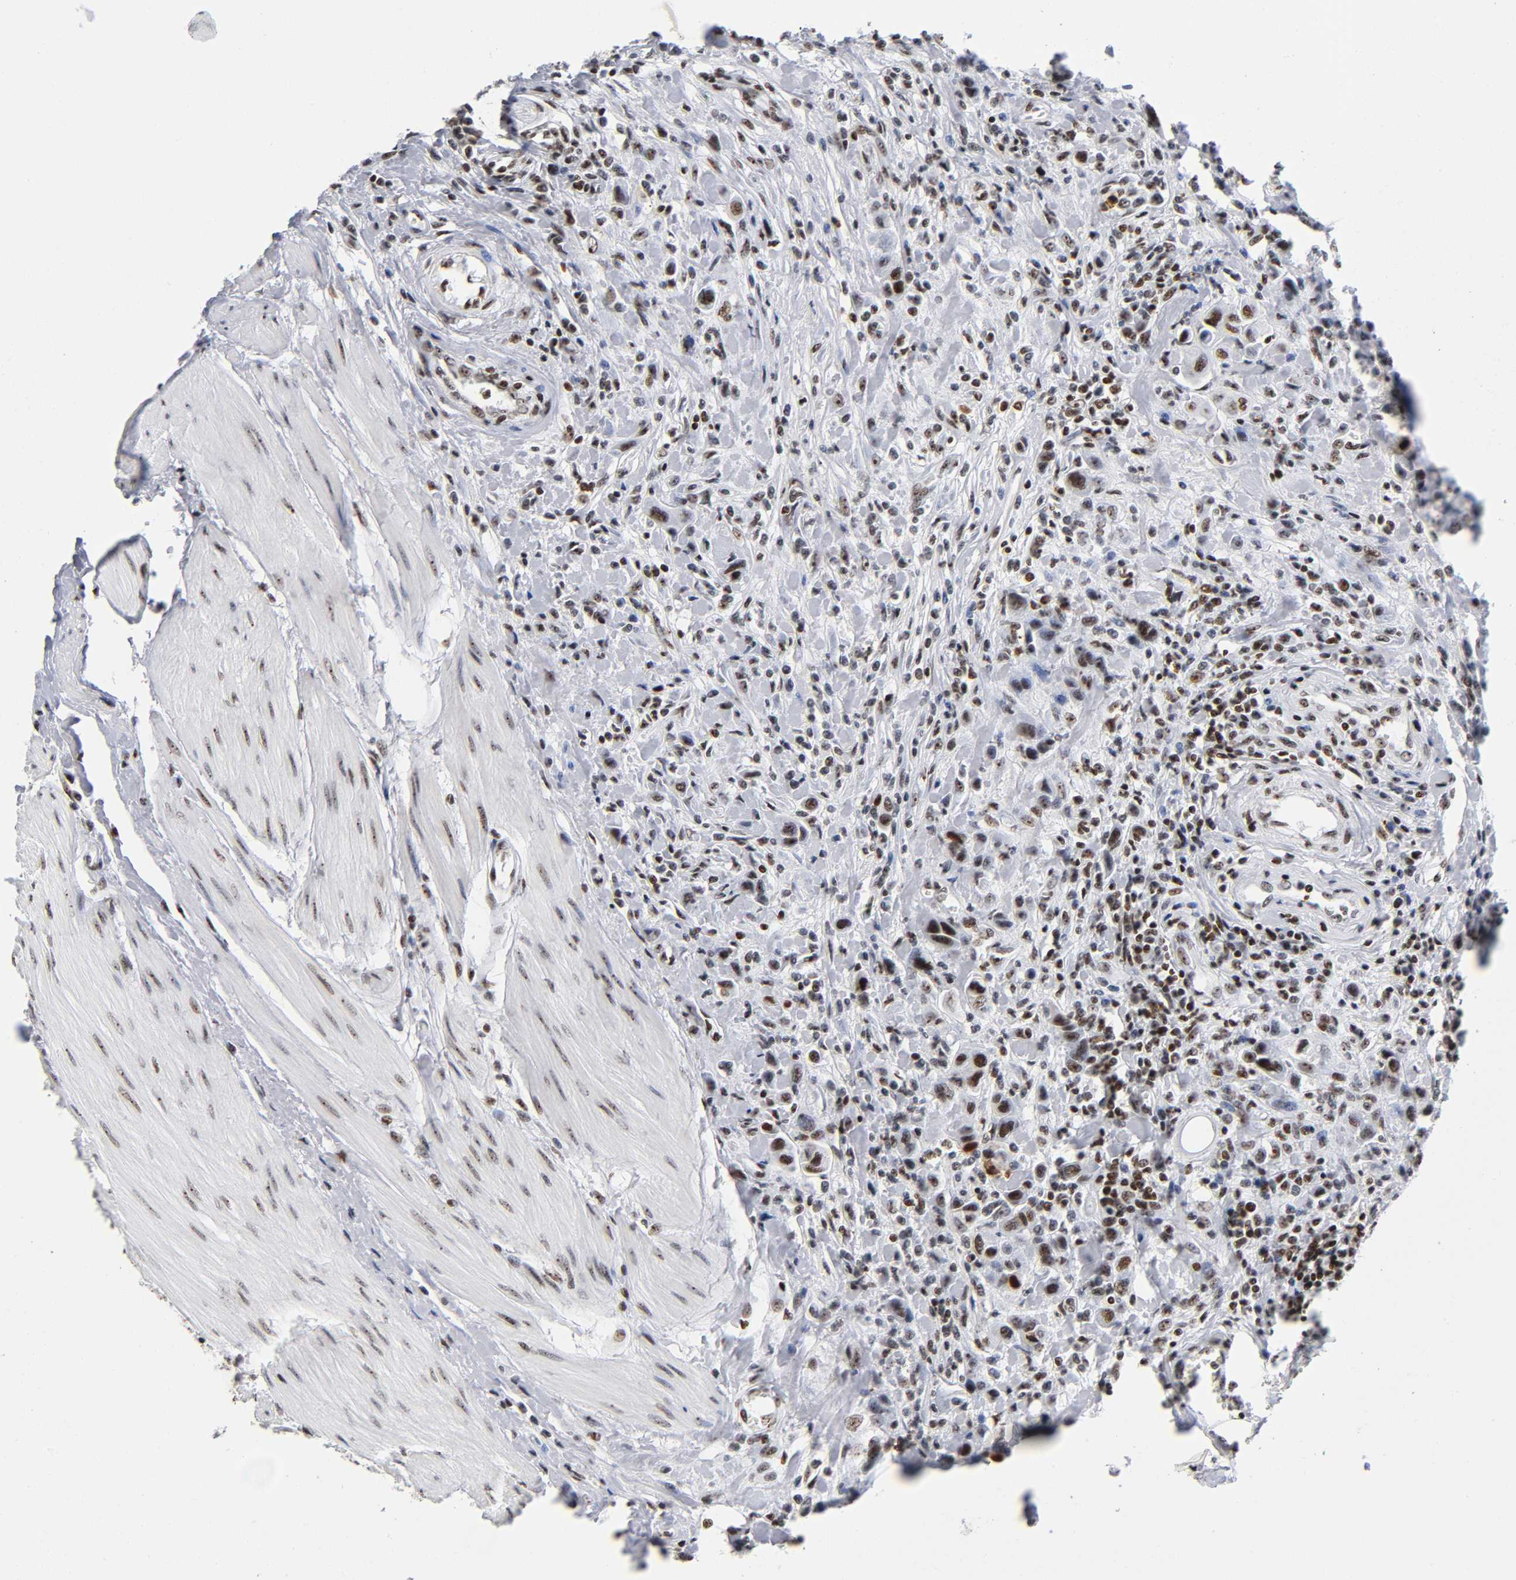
{"staining": {"intensity": "strong", "quantity": ">75%", "location": "nuclear"}, "tissue": "urothelial cancer", "cell_type": "Tumor cells", "image_type": "cancer", "snomed": [{"axis": "morphology", "description": "Urothelial carcinoma, High grade"}, {"axis": "topography", "description": "Urinary bladder"}], "caption": "High-magnification brightfield microscopy of urothelial cancer stained with DAB (brown) and counterstained with hematoxylin (blue). tumor cells exhibit strong nuclear staining is identified in about>75% of cells.", "gene": "UBTF", "patient": {"sex": "male", "age": 50}}